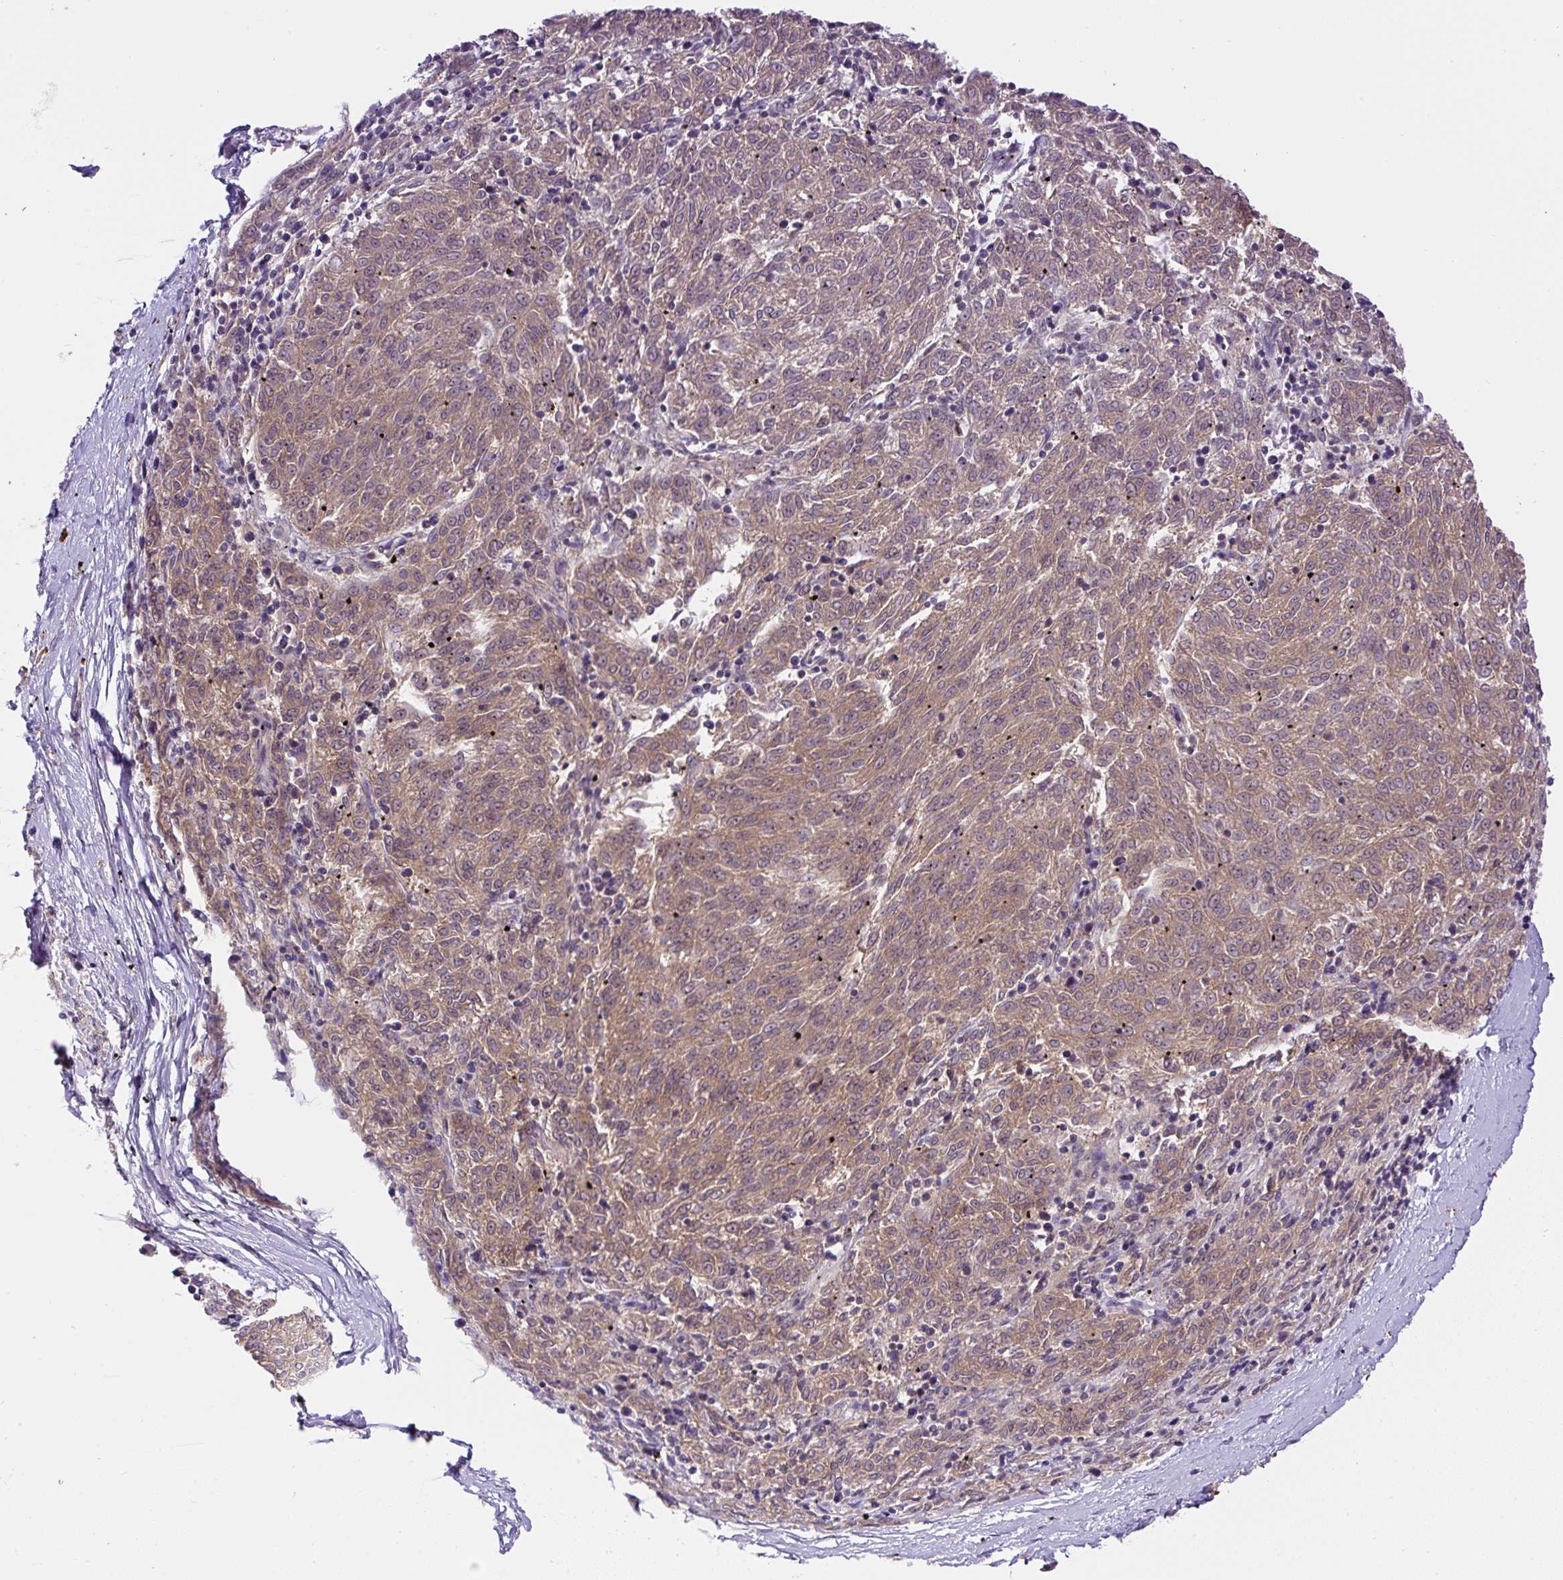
{"staining": {"intensity": "weak", "quantity": ">75%", "location": "cytoplasmic/membranous"}, "tissue": "melanoma", "cell_type": "Tumor cells", "image_type": "cancer", "snomed": [{"axis": "morphology", "description": "Malignant melanoma, NOS"}, {"axis": "topography", "description": "Skin"}], "caption": "An immunohistochemistry histopathology image of tumor tissue is shown. Protein staining in brown shows weak cytoplasmic/membranous positivity in melanoma within tumor cells.", "gene": "CCDC28A", "patient": {"sex": "female", "age": 72}}